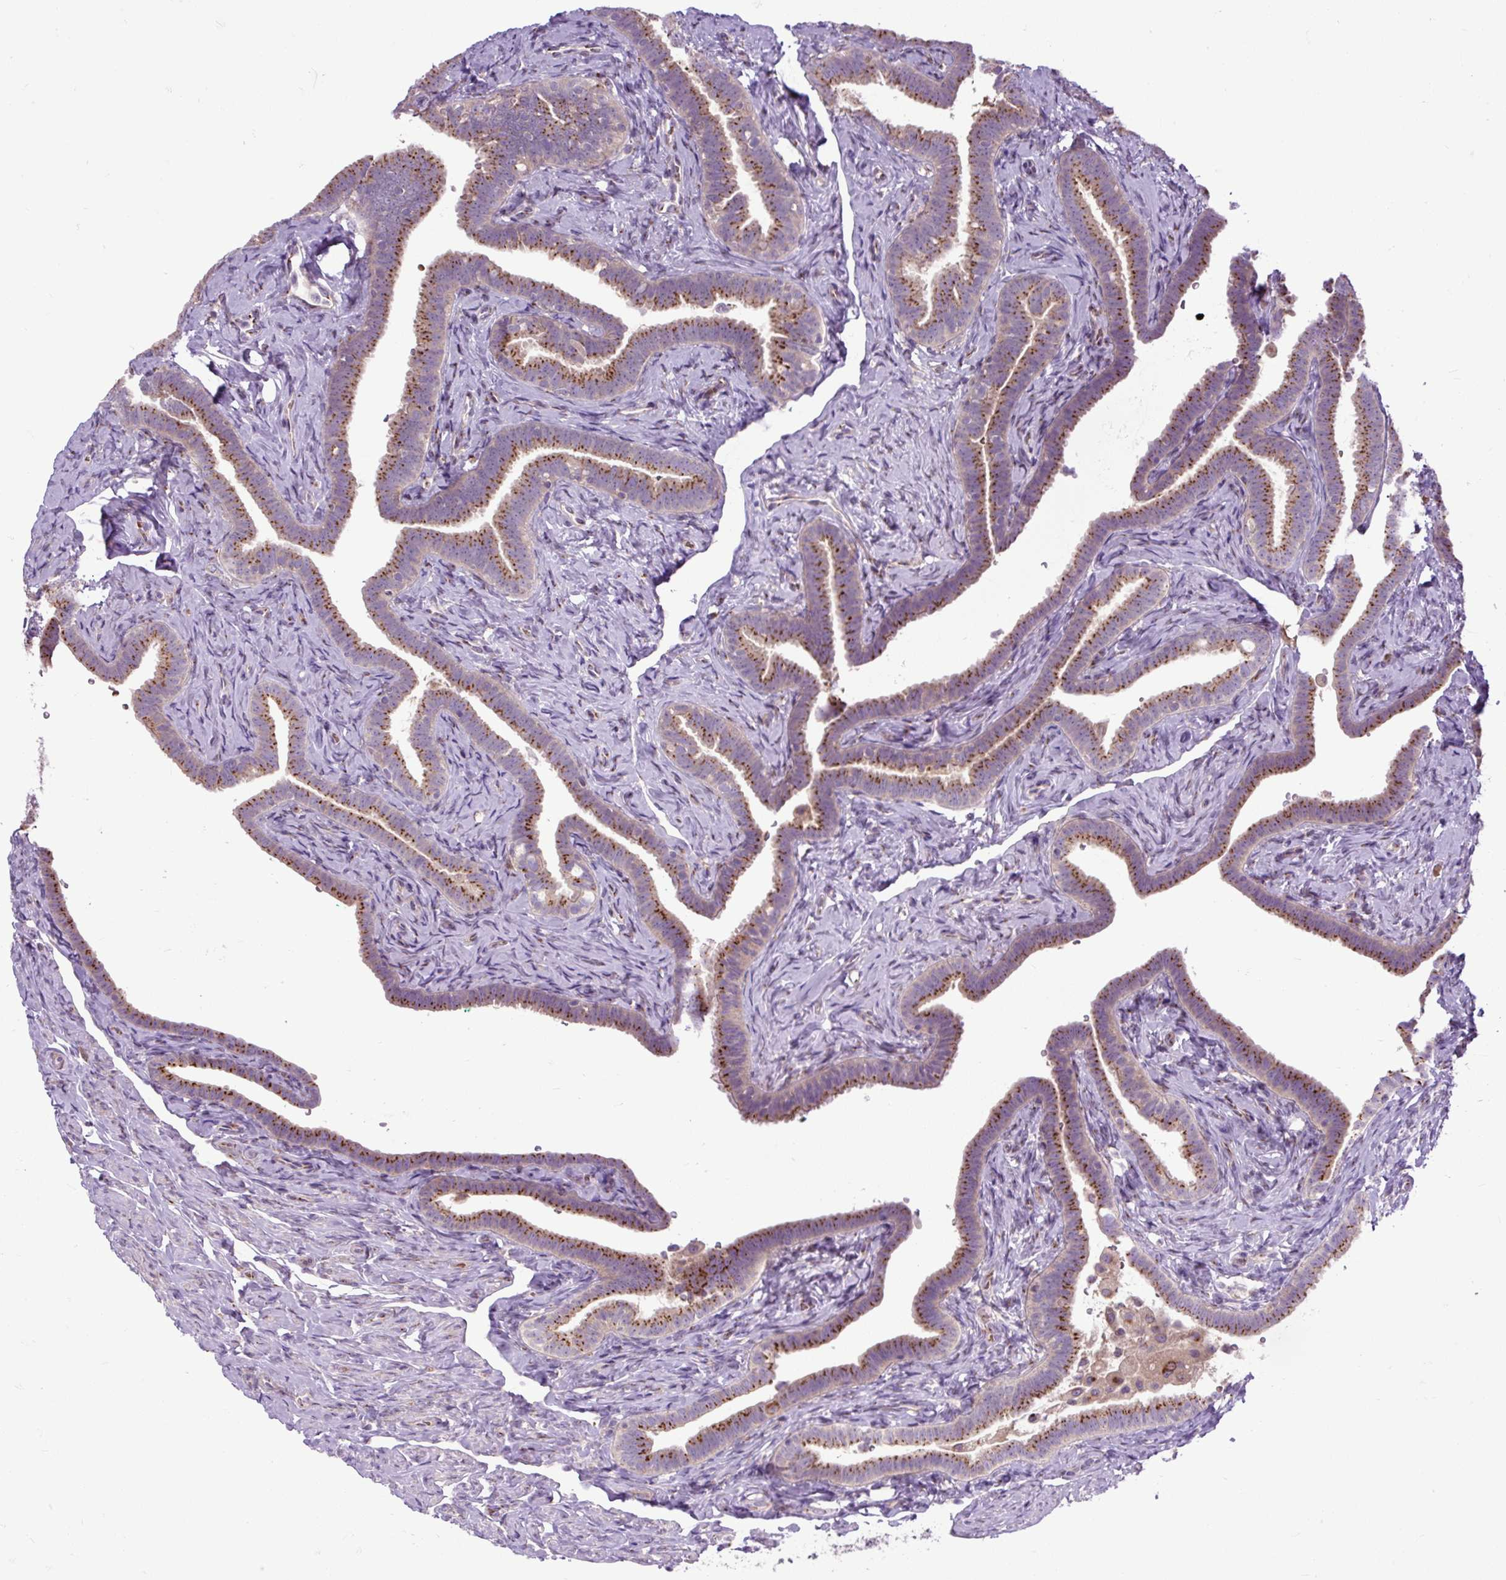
{"staining": {"intensity": "strong", "quantity": "25%-75%", "location": "cytoplasmic/membranous"}, "tissue": "fallopian tube", "cell_type": "Glandular cells", "image_type": "normal", "snomed": [{"axis": "morphology", "description": "Normal tissue, NOS"}, {"axis": "topography", "description": "Fallopian tube"}], "caption": "Immunohistochemical staining of unremarkable fallopian tube displays high levels of strong cytoplasmic/membranous positivity in approximately 25%-75% of glandular cells.", "gene": "MSMP", "patient": {"sex": "female", "age": 69}}